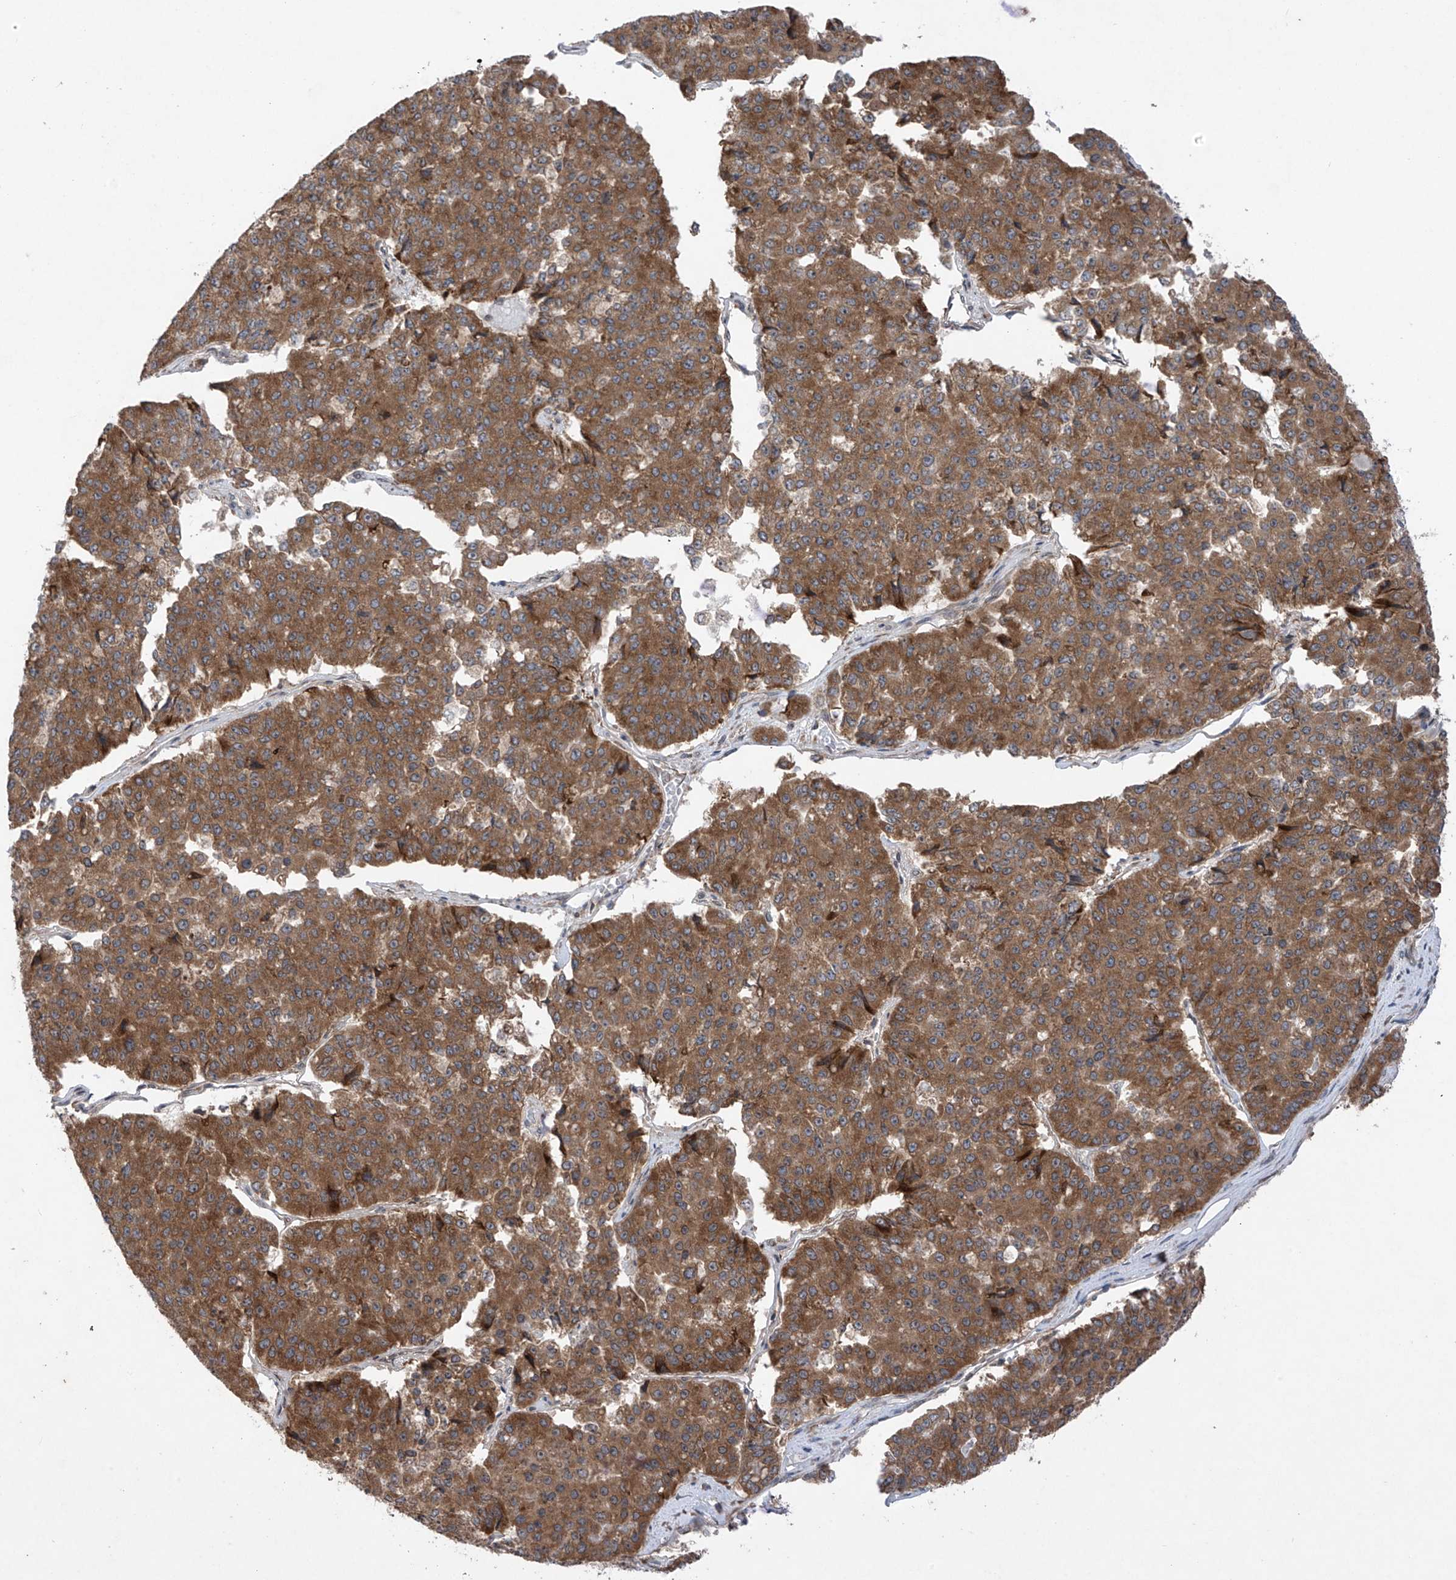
{"staining": {"intensity": "moderate", "quantity": ">75%", "location": "cytoplasmic/membranous"}, "tissue": "pancreatic cancer", "cell_type": "Tumor cells", "image_type": "cancer", "snomed": [{"axis": "morphology", "description": "Adenocarcinoma, NOS"}, {"axis": "topography", "description": "Pancreas"}], "caption": "A brown stain shows moderate cytoplasmic/membranous staining of a protein in human pancreatic cancer tumor cells.", "gene": "RPL34", "patient": {"sex": "male", "age": 50}}